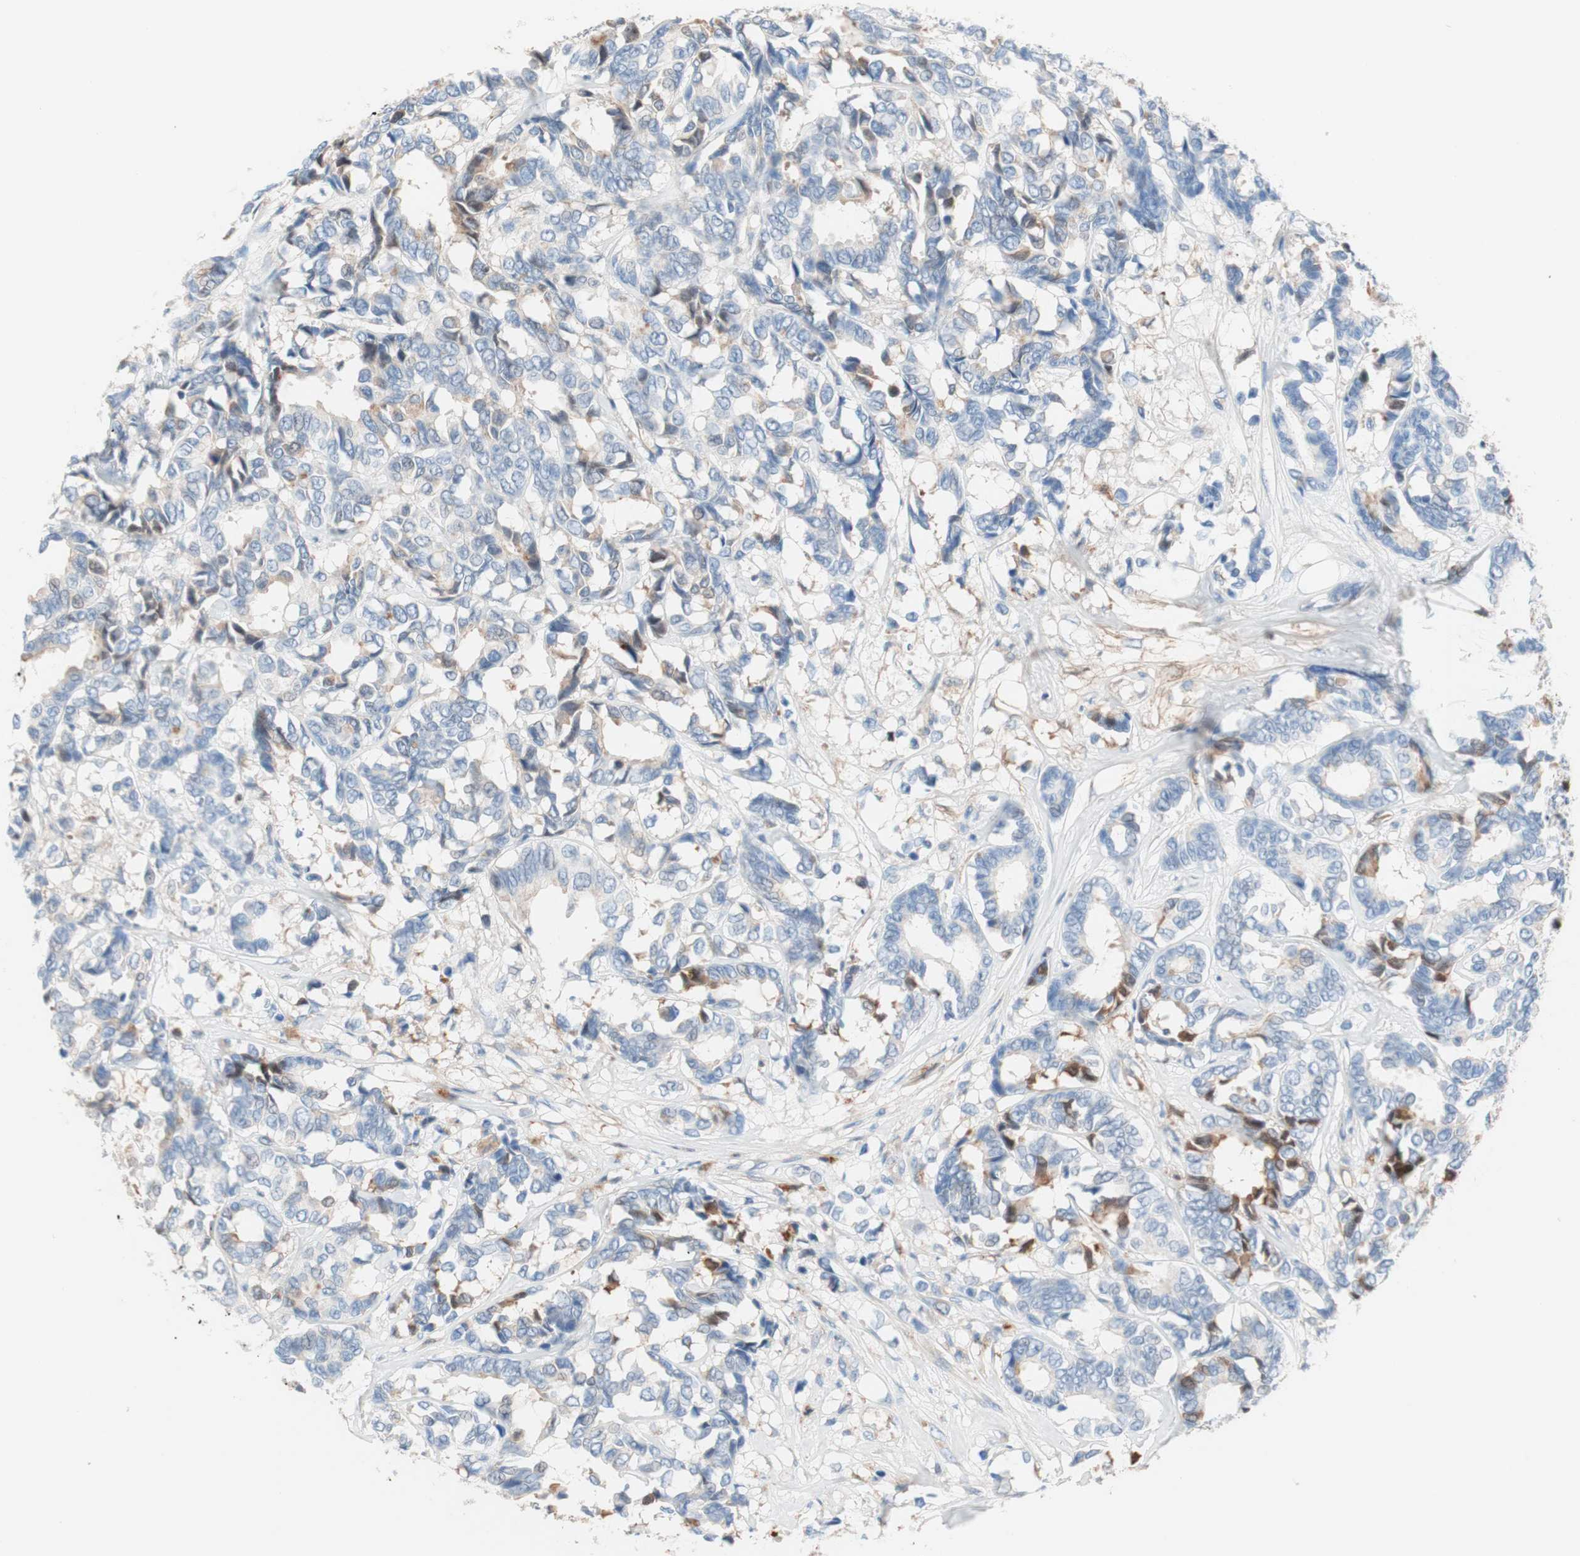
{"staining": {"intensity": "weak", "quantity": "<25%", "location": "cytoplasmic/membranous"}, "tissue": "breast cancer", "cell_type": "Tumor cells", "image_type": "cancer", "snomed": [{"axis": "morphology", "description": "Duct carcinoma"}, {"axis": "topography", "description": "Breast"}], "caption": "Immunohistochemistry (IHC) image of breast cancer stained for a protein (brown), which exhibits no staining in tumor cells.", "gene": "RBP4", "patient": {"sex": "female", "age": 87}}